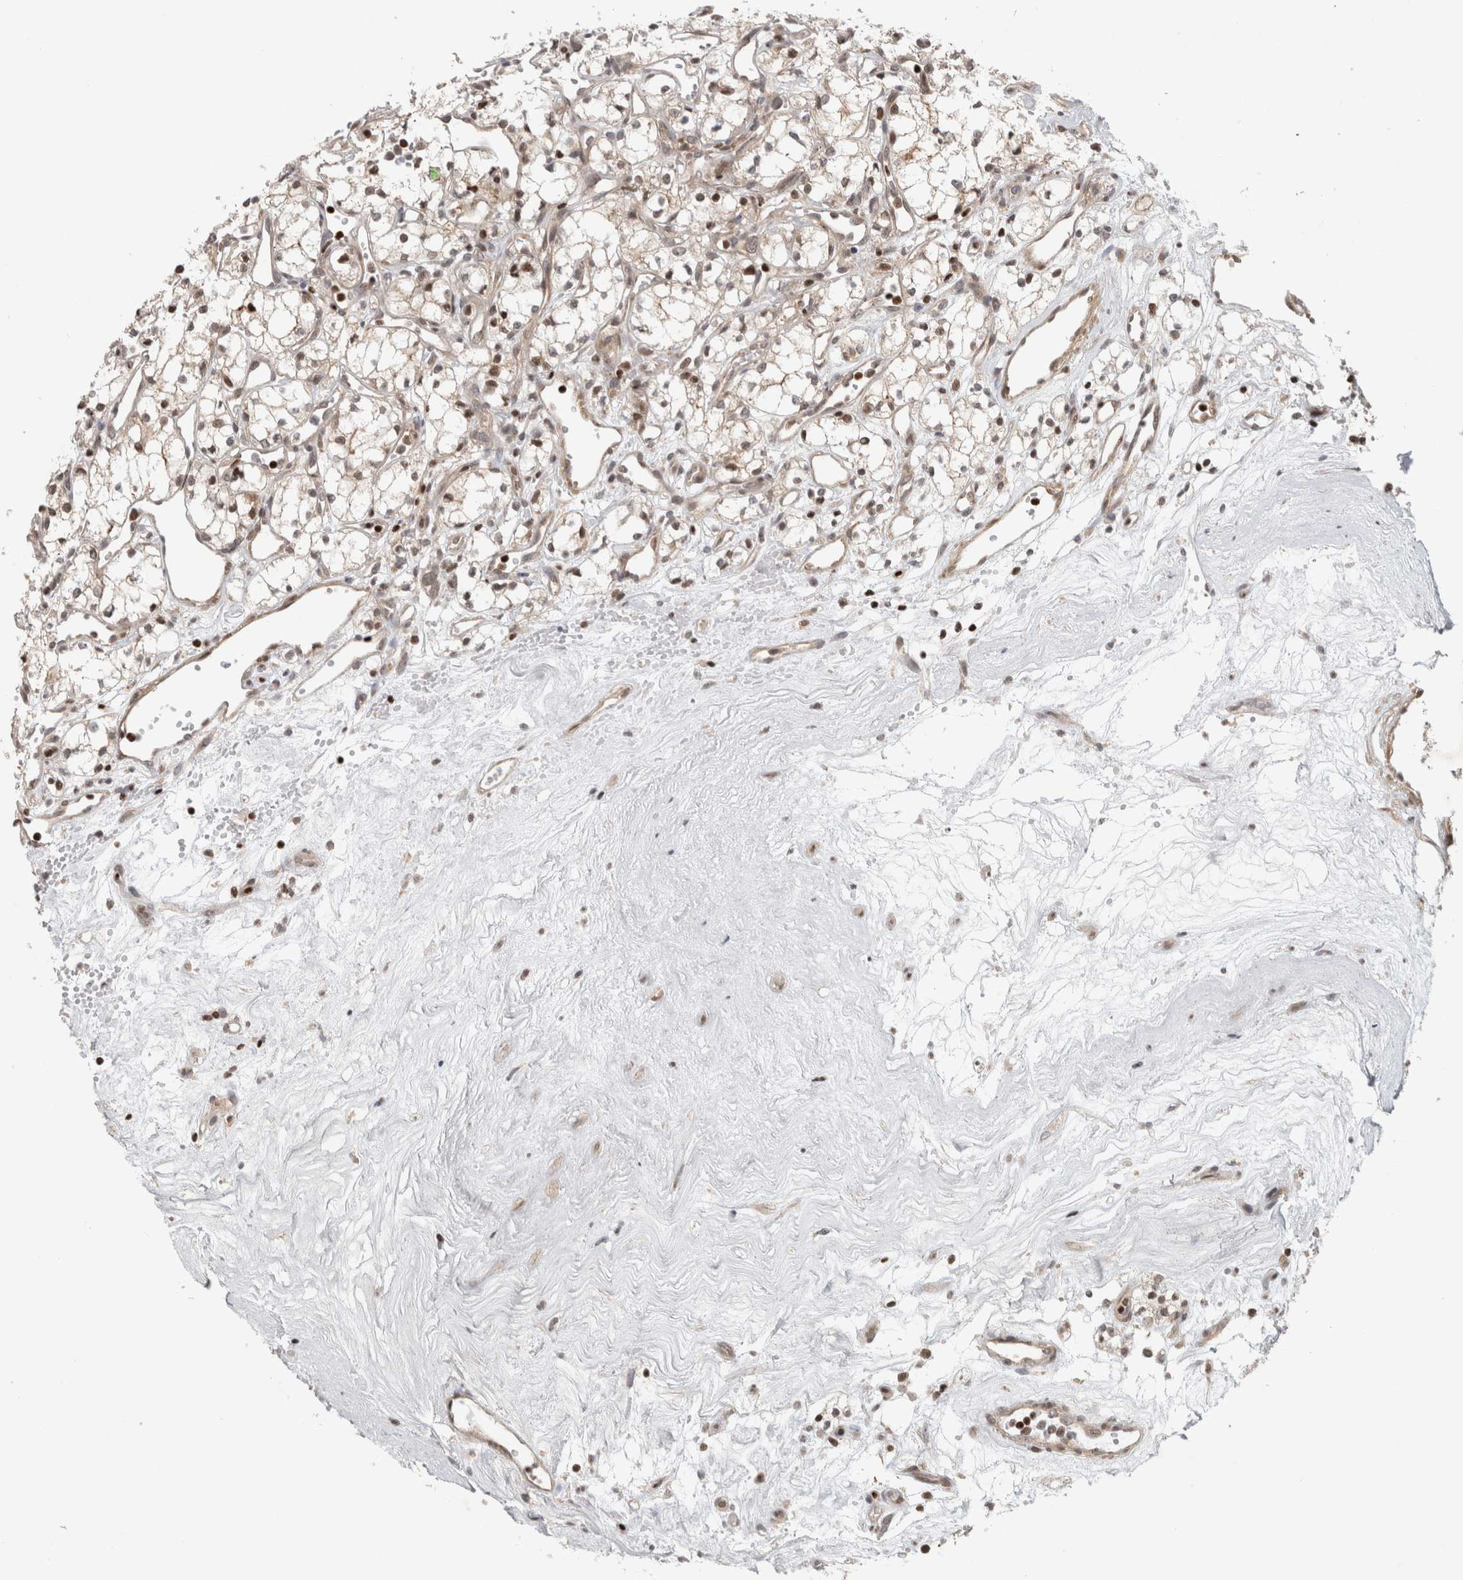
{"staining": {"intensity": "negative", "quantity": "none", "location": "none"}, "tissue": "renal cancer", "cell_type": "Tumor cells", "image_type": "cancer", "snomed": [{"axis": "morphology", "description": "Adenocarcinoma, NOS"}, {"axis": "topography", "description": "Kidney"}], "caption": "Human renal cancer stained for a protein using IHC exhibits no positivity in tumor cells.", "gene": "KDM8", "patient": {"sex": "male", "age": 59}}